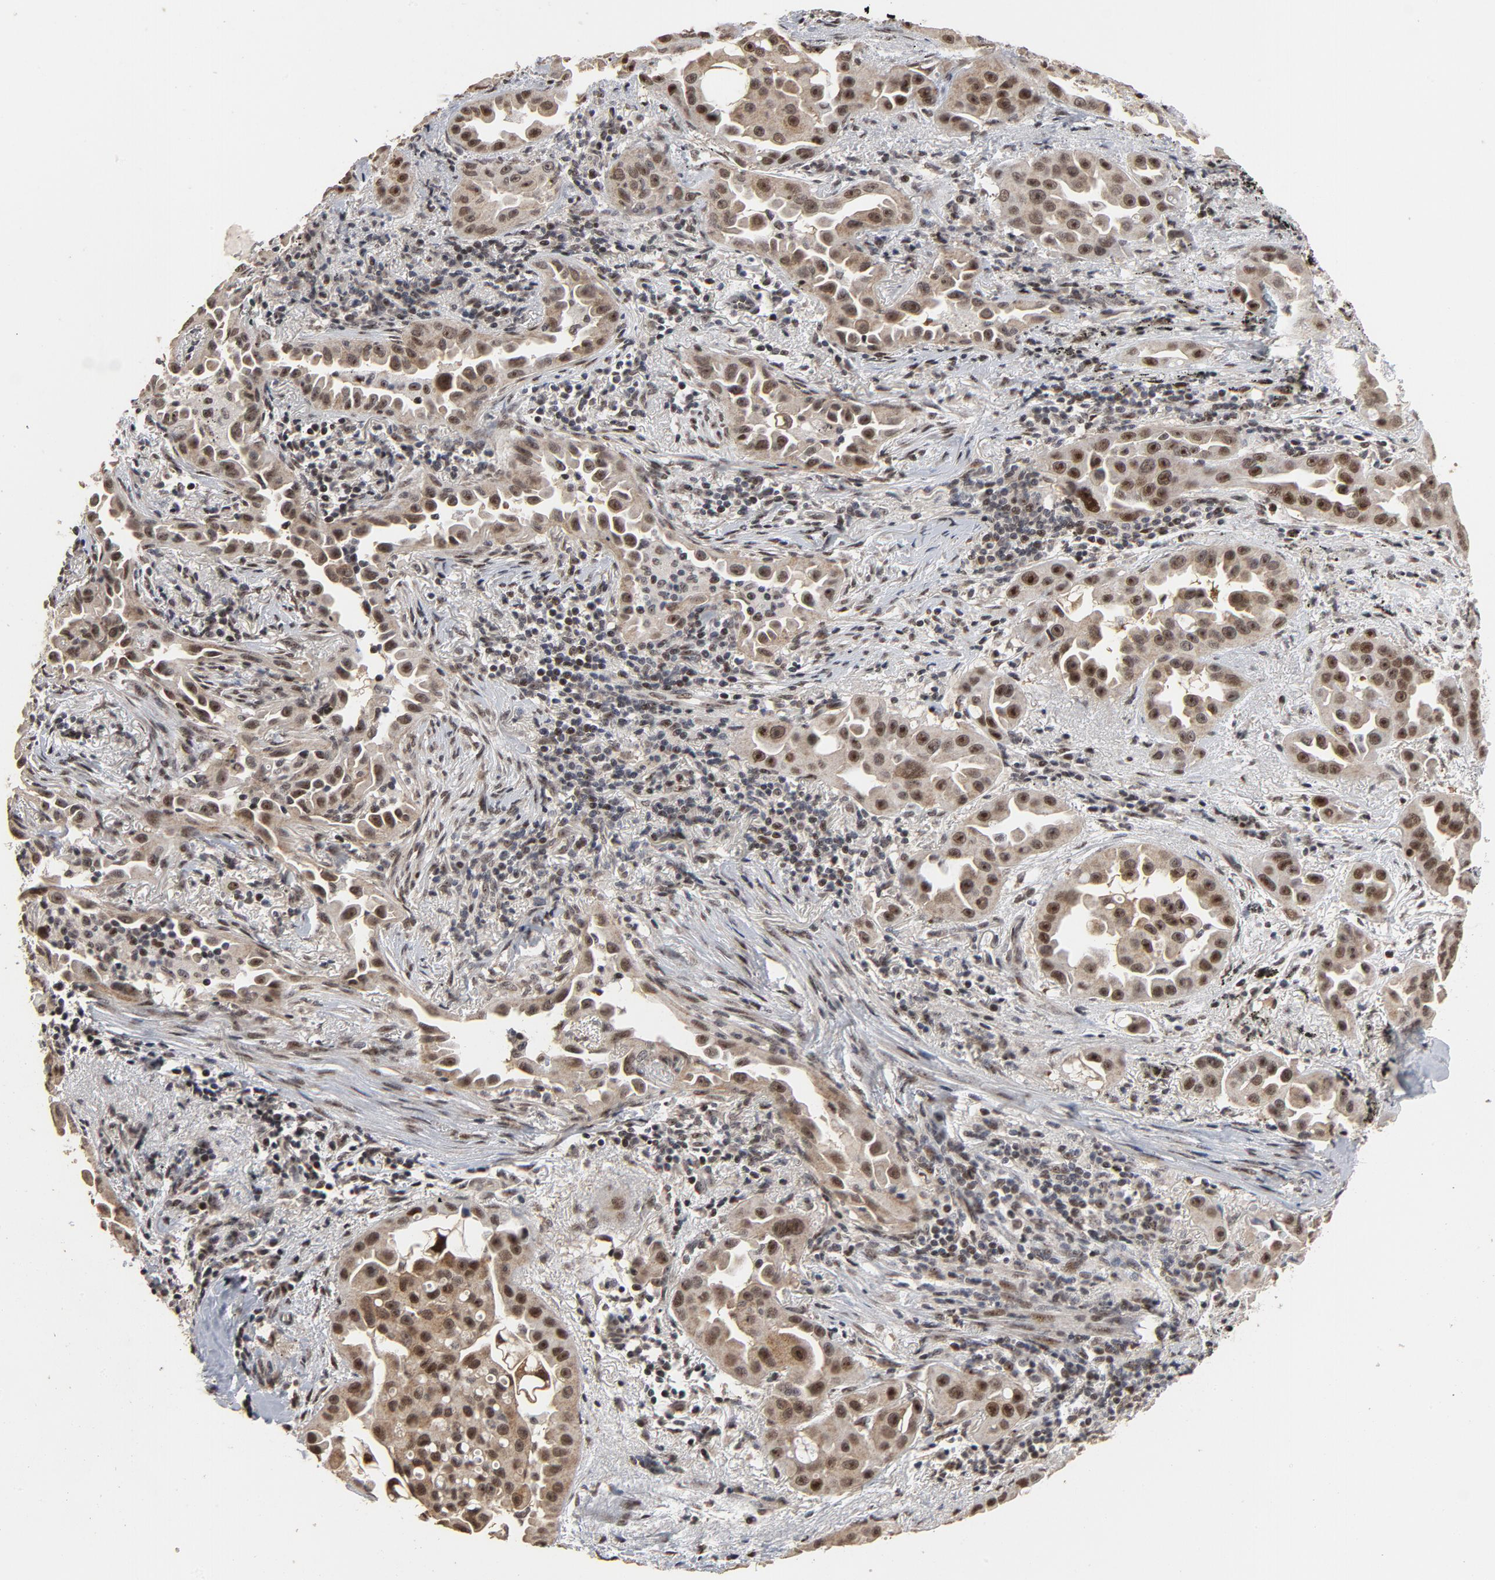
{"staining": {"intensity": "moderate", "quantity": ">75%", "location": "cytoplasmic/membranous,nuclear"}, "tissue": "lung cancer", "cell_type": "Tumor cells", "image_type": "cancer", "snomed": [{"axis": "morphology", "description": "Normal tissue, NOS"}, {"axis": "morphology", "description": "Adenocarcinoma, NOS"}, {"axis": "topography", "description": "Bronchus"}], "caption": "Moderate cytoplasmic/membranous and nuclear staining for a protein is appreciated in approximately >75% of tumor cells of adenocarcinoma (lung) using immunohistochemistry (IHC).", "gene": "TP53RK", "patient": {"sex": "male", "age": 68}}